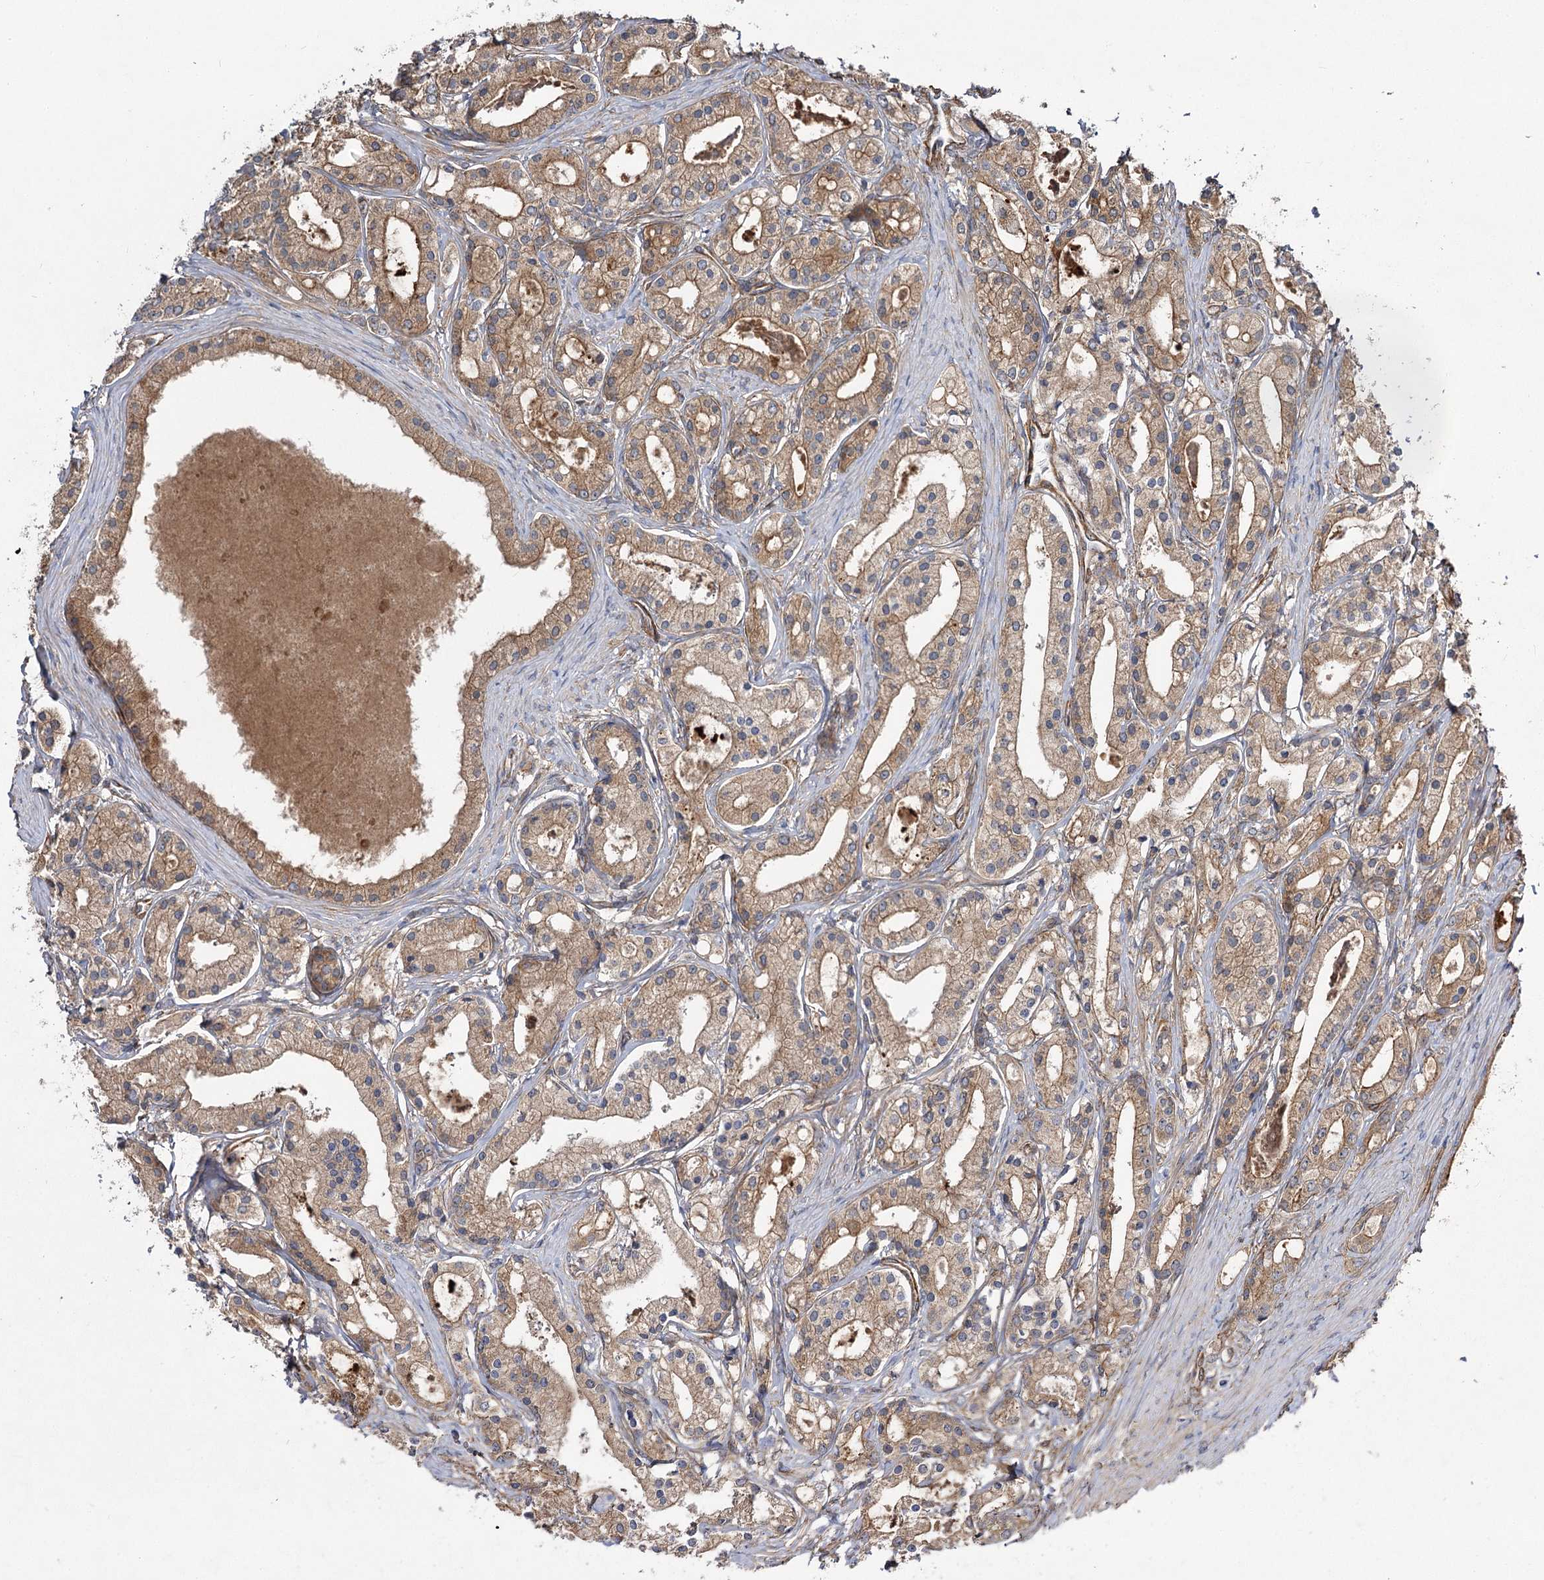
{"staining": {"intensity": "moderate", "quantity": ">75%", "location": "cytoplasmic/membranous"}, "tissue": "prostate cancer", "cell_type": "Tumor cells", "image_type": "cancer", "snomed": [{"axis": "morphology", "description": "Adenocarcinoma, High grade"}, {"axis": "topography", "description": "Prostate"}], "caption": "A brown stain shows moderate cytoplasmic/membranous positivity of a protein in human prostate cancer tumor cells.", "gene": "SH3BP5L", "patient": {"sex": "male", "age": 59}}